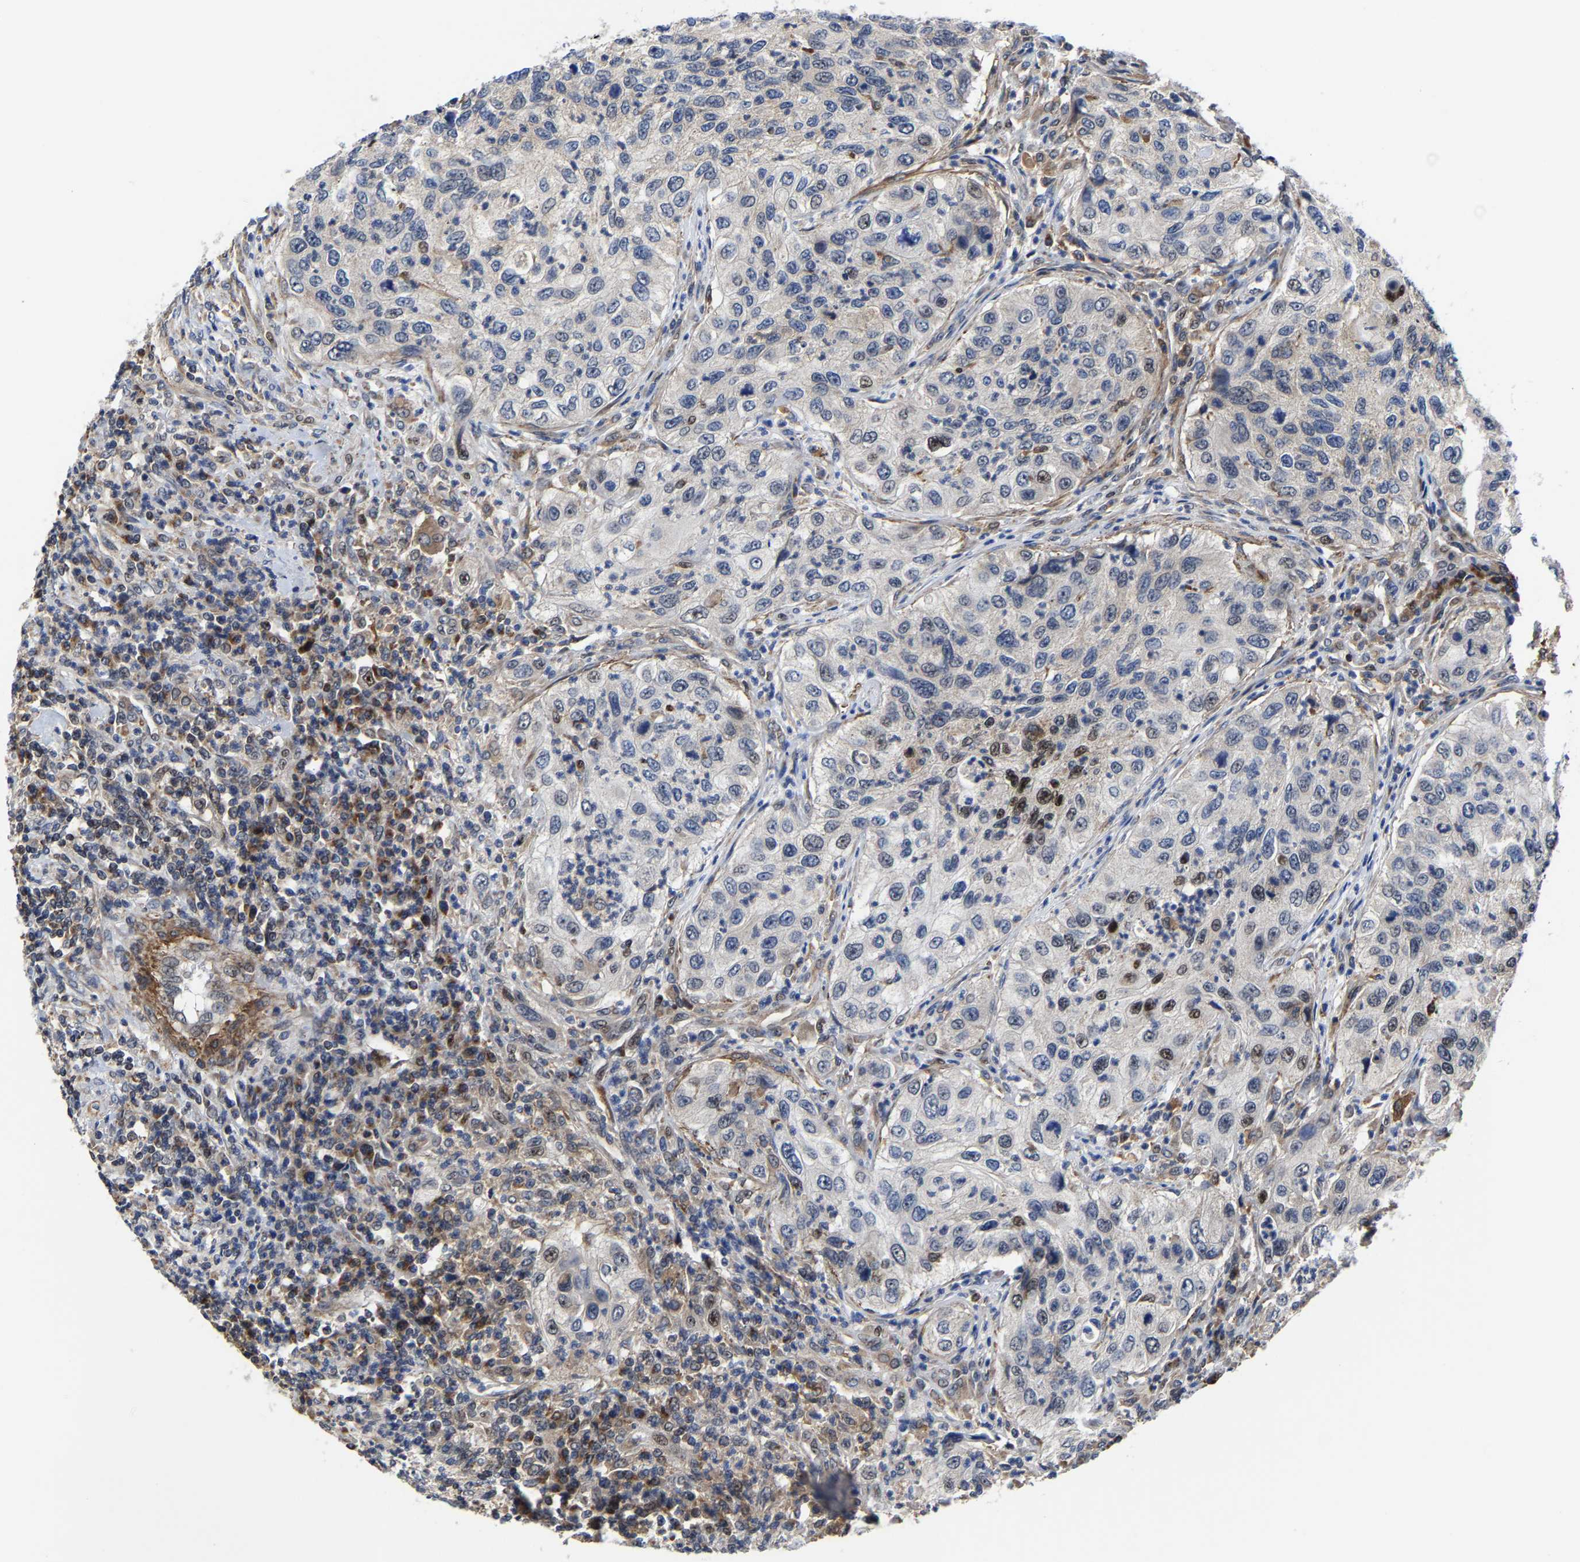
{"staining": {"intensity": "moderate", "quantity": "<25%", "location": "nuclear"}, "tissue": "urothelial cancer", "cell_type": "Tumor cells", "image_type": "cancer", "snomed": [{"axis": "morphology", "description": "Urothelial carcinoma, High grade"}, {"axis": "topography", "description": "Urinary bladder"}], "caption": "High-grade urothelial carcinoma was stained to show a protein in brown. There is low levels of moderate nuclear expression in about <25% of tumor cells.", "gene": "PFKFB3", "patient": {"sex": "female", "age": 60}}